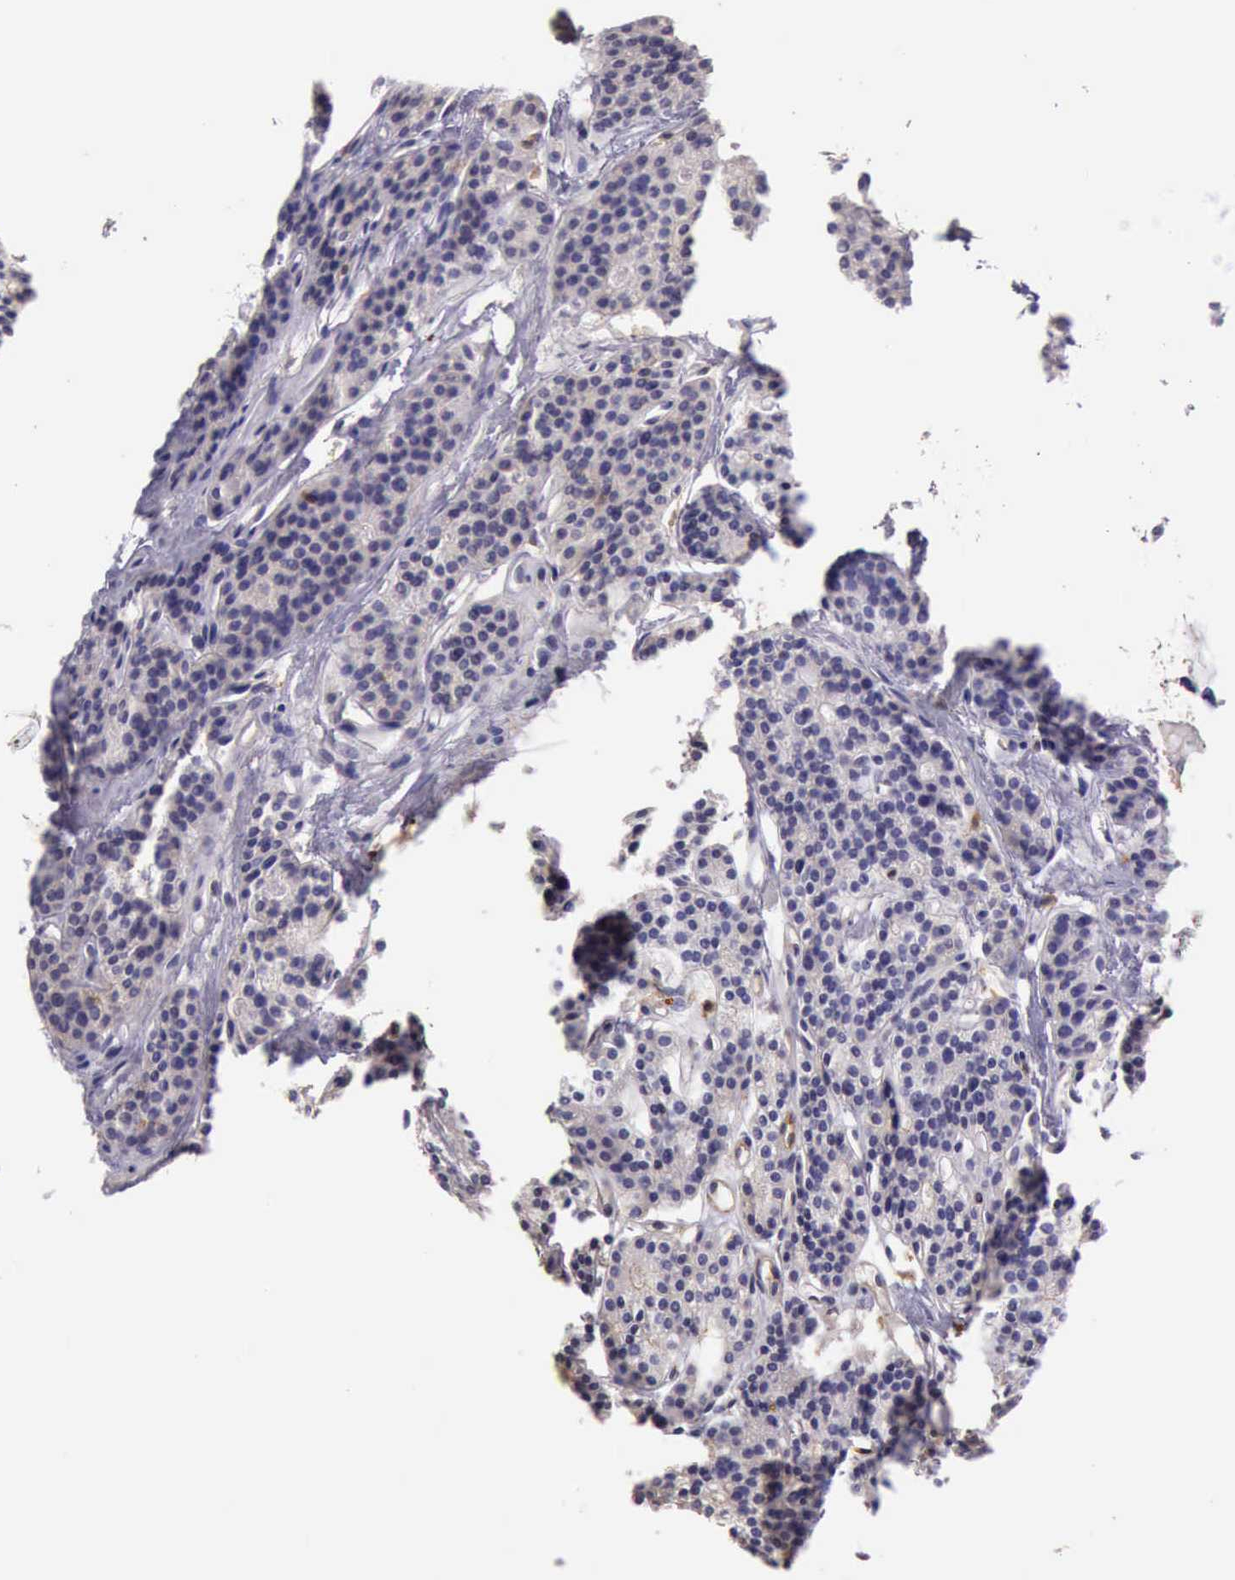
{"staining": {"intensity": "negative", "quantity": "none", "location": "none"}, "tissue": "parathyroid gland", "cell_type": "Glandular cells", "image_type": "normal", "snomed": [{"axis": "morphology", "description": "Normal tissue, NOS"}, {"axis": "topography", "description": "Parathyroid gland"}], "caption": "This histopathology image is of normal parathyroid gland stained with IHC to label a protein in brown with the nuclei are counter-stained blue. There is no expression in glandular cells. (Brightfield microscopy of DAB immunohistochemistry (IHC) at high magnification).", "gene": "ARHGAP4", "patient": {"sex": "female", "age": 70}}